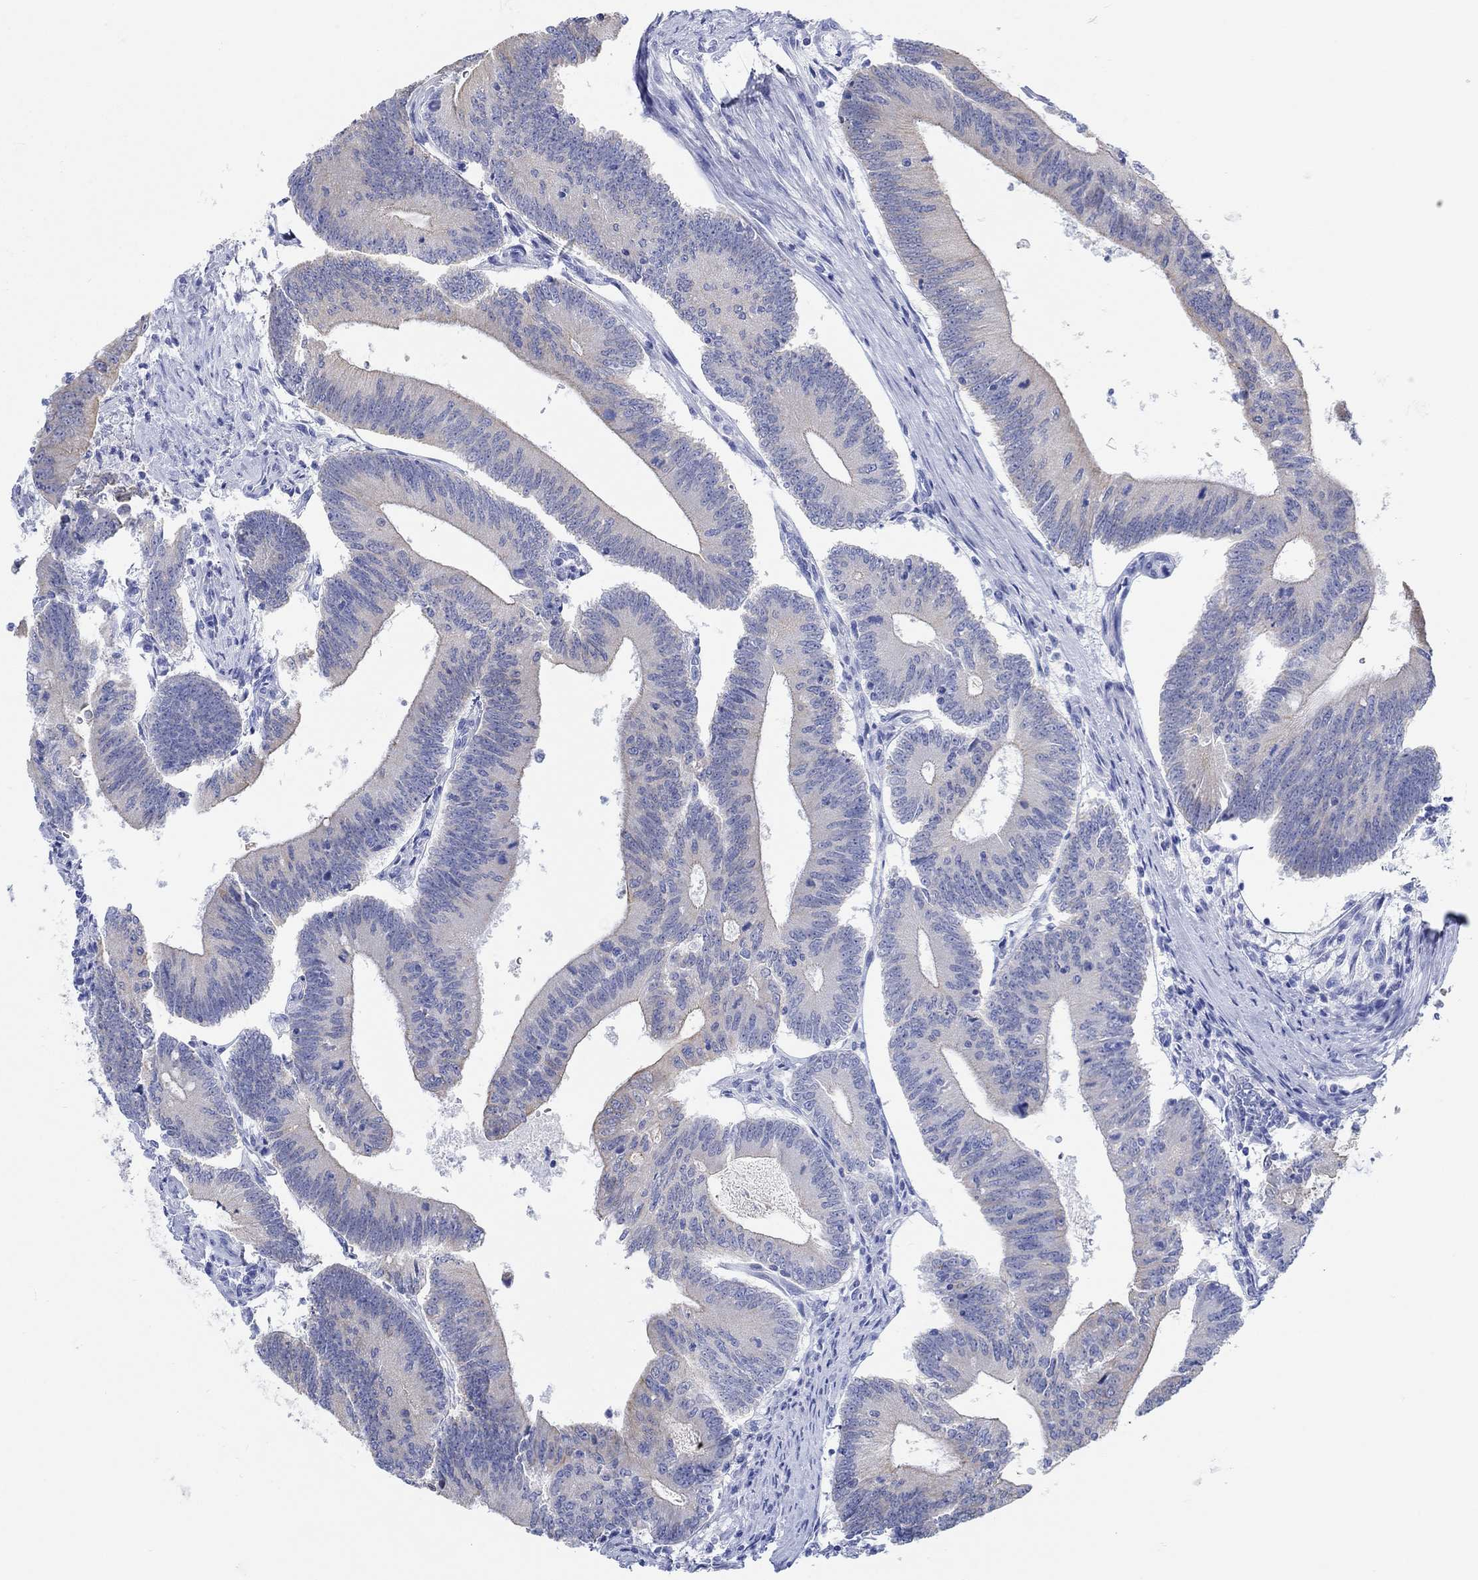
{"staining": {"intensity": "negative", "quantity": "none", "location": "none"}, "tissue": "colorectal cancer", "cell_type": "Tumor cells", "image_type": "cancer", "snomed": [{"axis": "morphology", "description": "Adenocarcinoma, NOS"}, {"axis": "topography", "description": "Colon"}], "caption": "Tumor cells are negative for protein expression in human colorectal adenocarcinoma.", "gene": "AK8", "patient": {"sex": "female", "age": 70}}